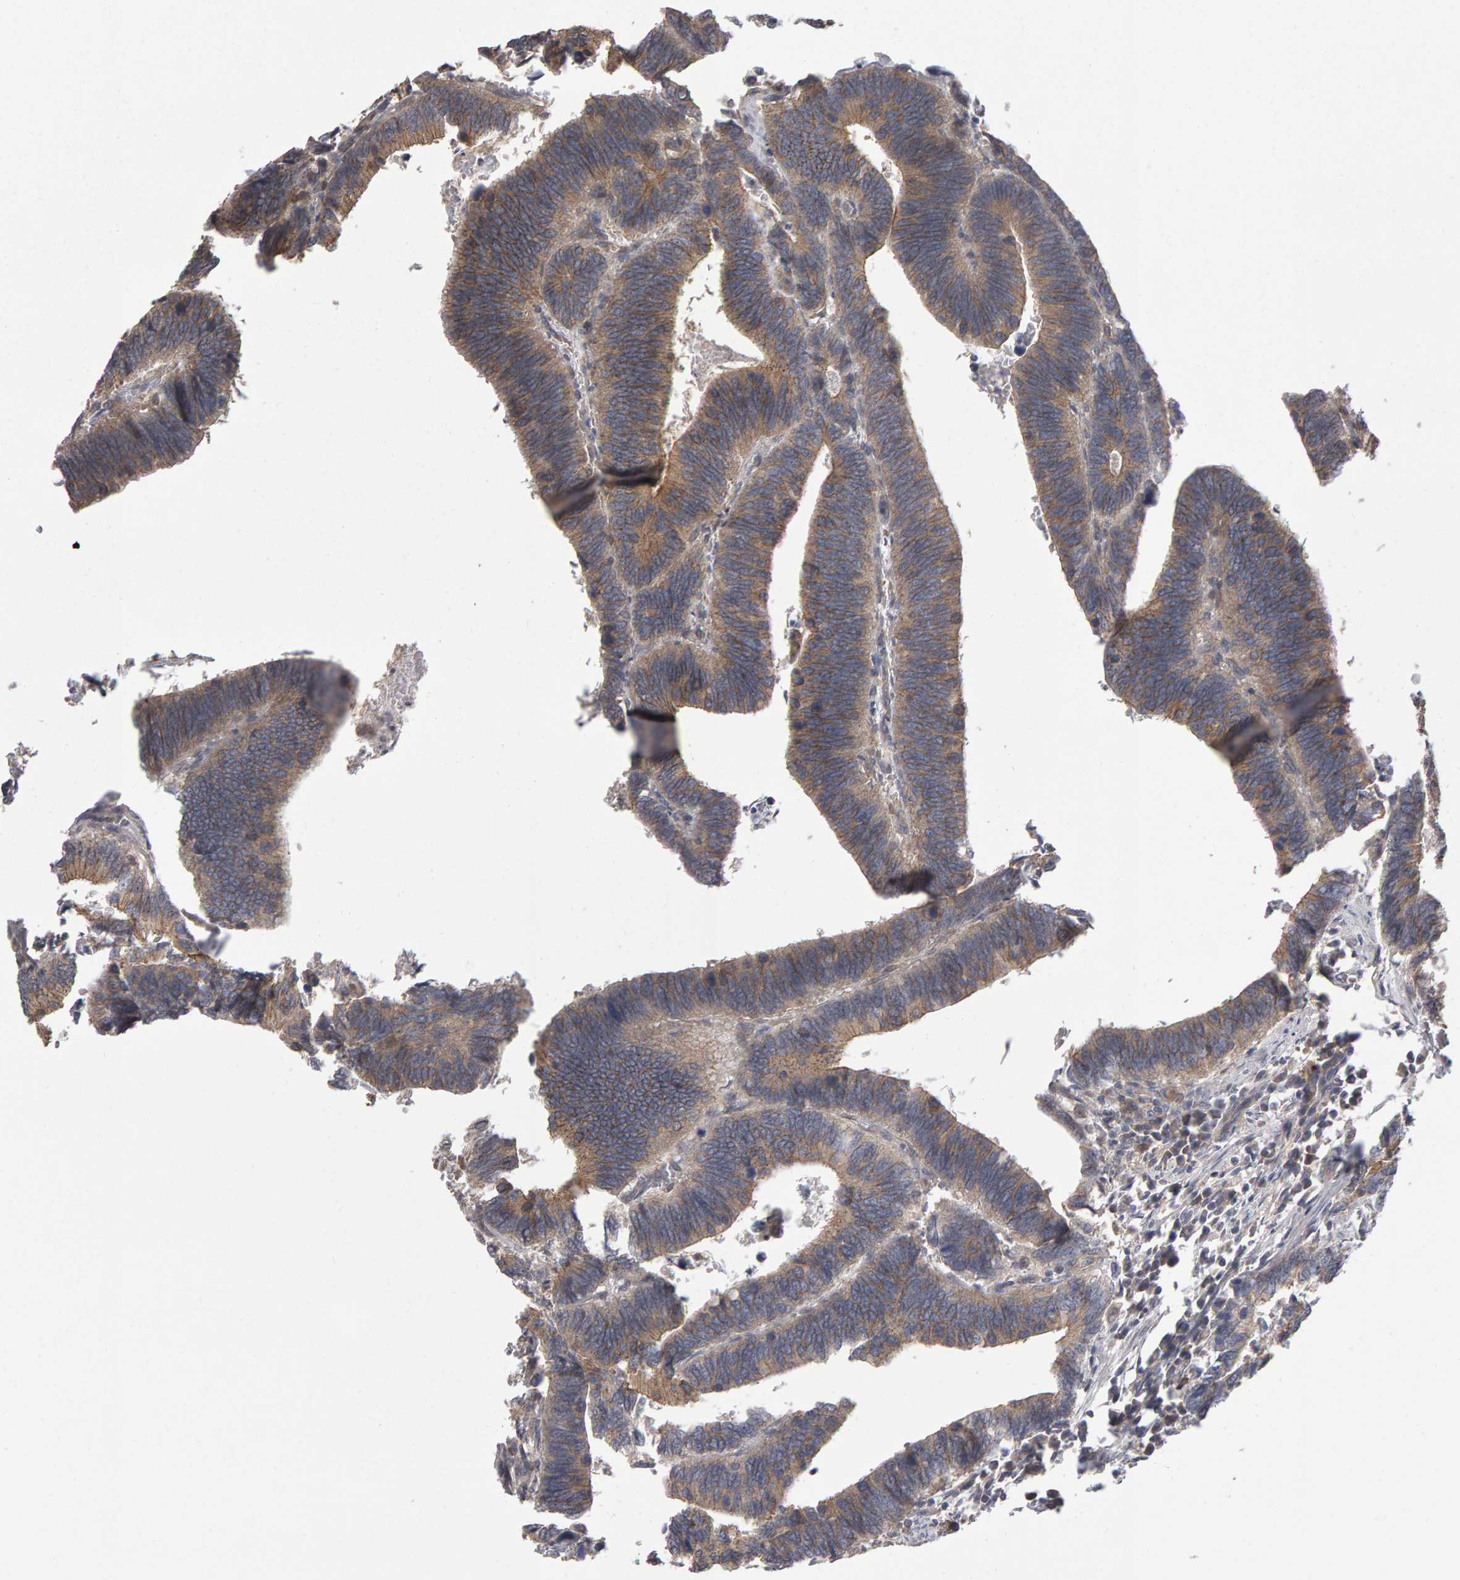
{"staining": {"intensity": "weak", "quantity": ">75%", "location": "cytoplasmic/membranous"}, "tissue": "colorectal cancer", "cell_type": "Tumor cells", "image_type": "cancer", "snomed": [{"axis": "morphology", "description": "Adenocarcinoma, NOS"}, {"axis": "topography", "description": "Colon"}], "caption": "Weak cytoplasmic/membranous positivity for a protein is present in approximately >75% of tumor cells of colorectal cancer (adenocarcinoma) using immunohistochemistry.", "gene": "SCRIB", "patient": {"sex": "male", "age": 72}}